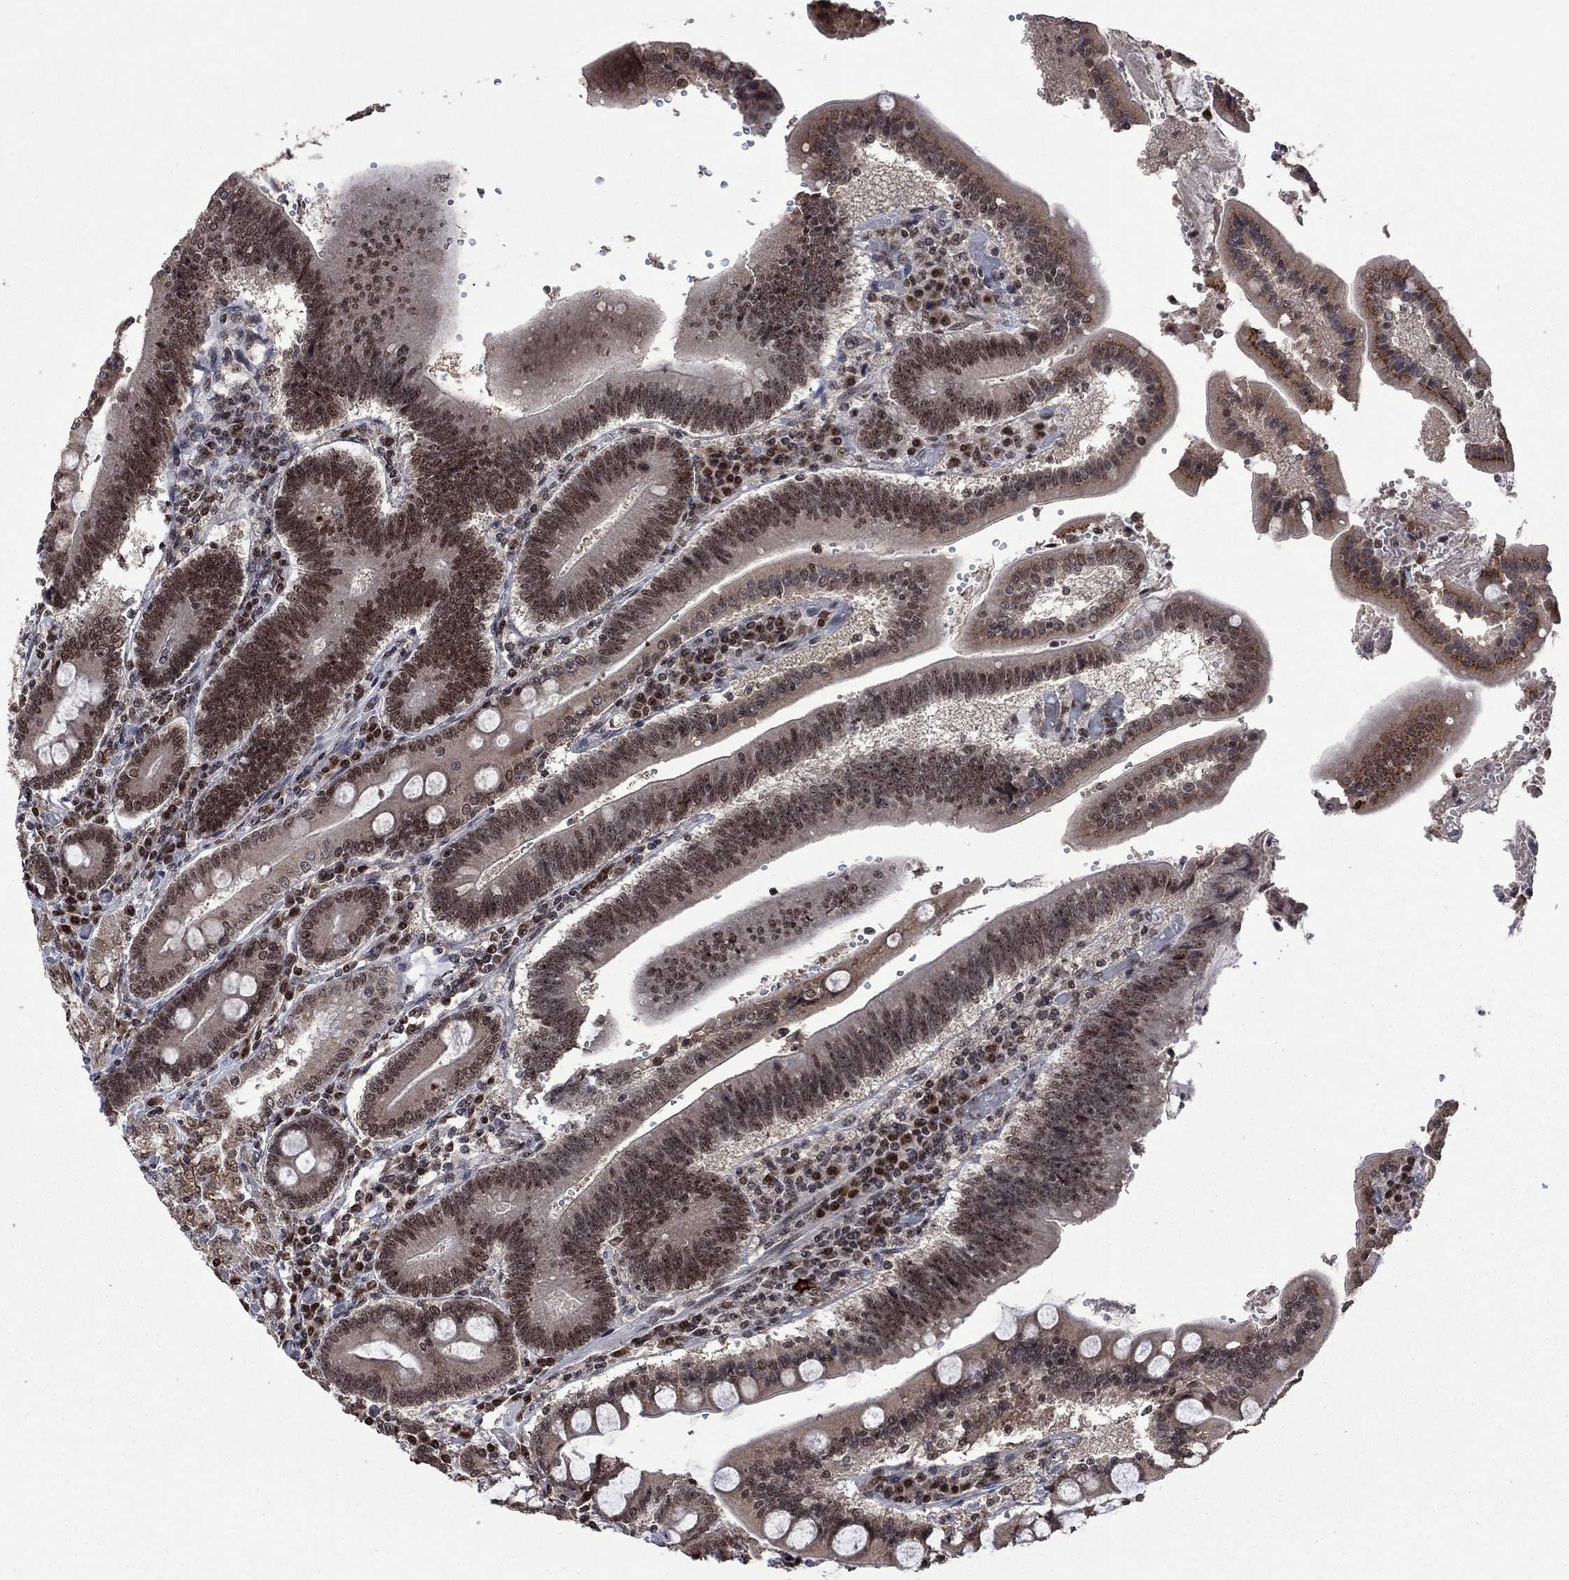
{"staining": {"intensity": "weak", "quantity": ">75%", "location": "cytoplasmic/membranous"}, "tissue": "duodenum", "cell_type": "Glandular cells", "image_type": "normal", "snomed": [{"axis": "morphology", "description": "Normal tissue, NOS"}, {"axis": "topography", "description": "Duodenum"}], "caption": "Protein analysis of unremarkable duodenum displays weak cytoplasmic/membranous staining in approximately >75% of glandular cells.", "gene": "FBLL1", "patient": {"sex": "female", "age": 62}}